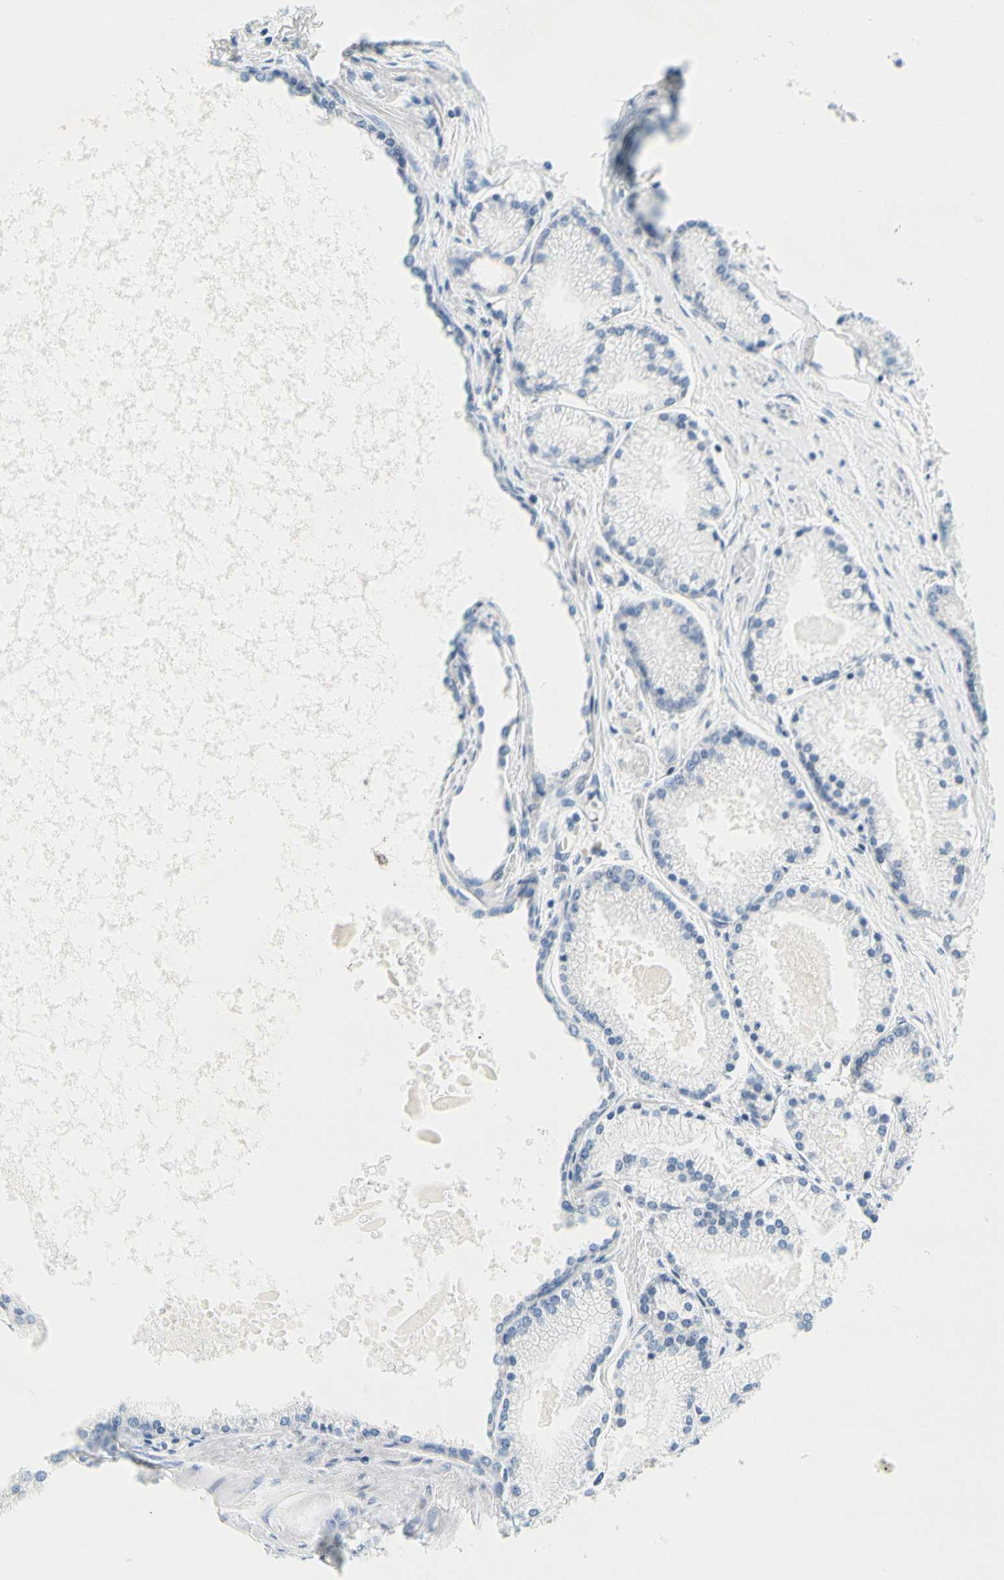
{"staining": {"intensity": "negative", "quantity": "none", "location": "none"}, "tissue": "prostate cancer", "cell_type": "Tumor cells", "image_type": "cancer", "snomed": [{"axis": "morphology", "description": "Adenocarcinoma, High grade"}, {"axis": "topography", "description": "Prostate"}], "caption": "A histopathology image of prostate cancer (high-grade adenocarcinoma) stained for a protein displays no brown staining in tumor cells. The staining is performed using DAB brown chromogen with nuclei counter-stained in using hematoxylin.", "gene": "LRRC47", "patient": {"sex": "male", "age": 61}}